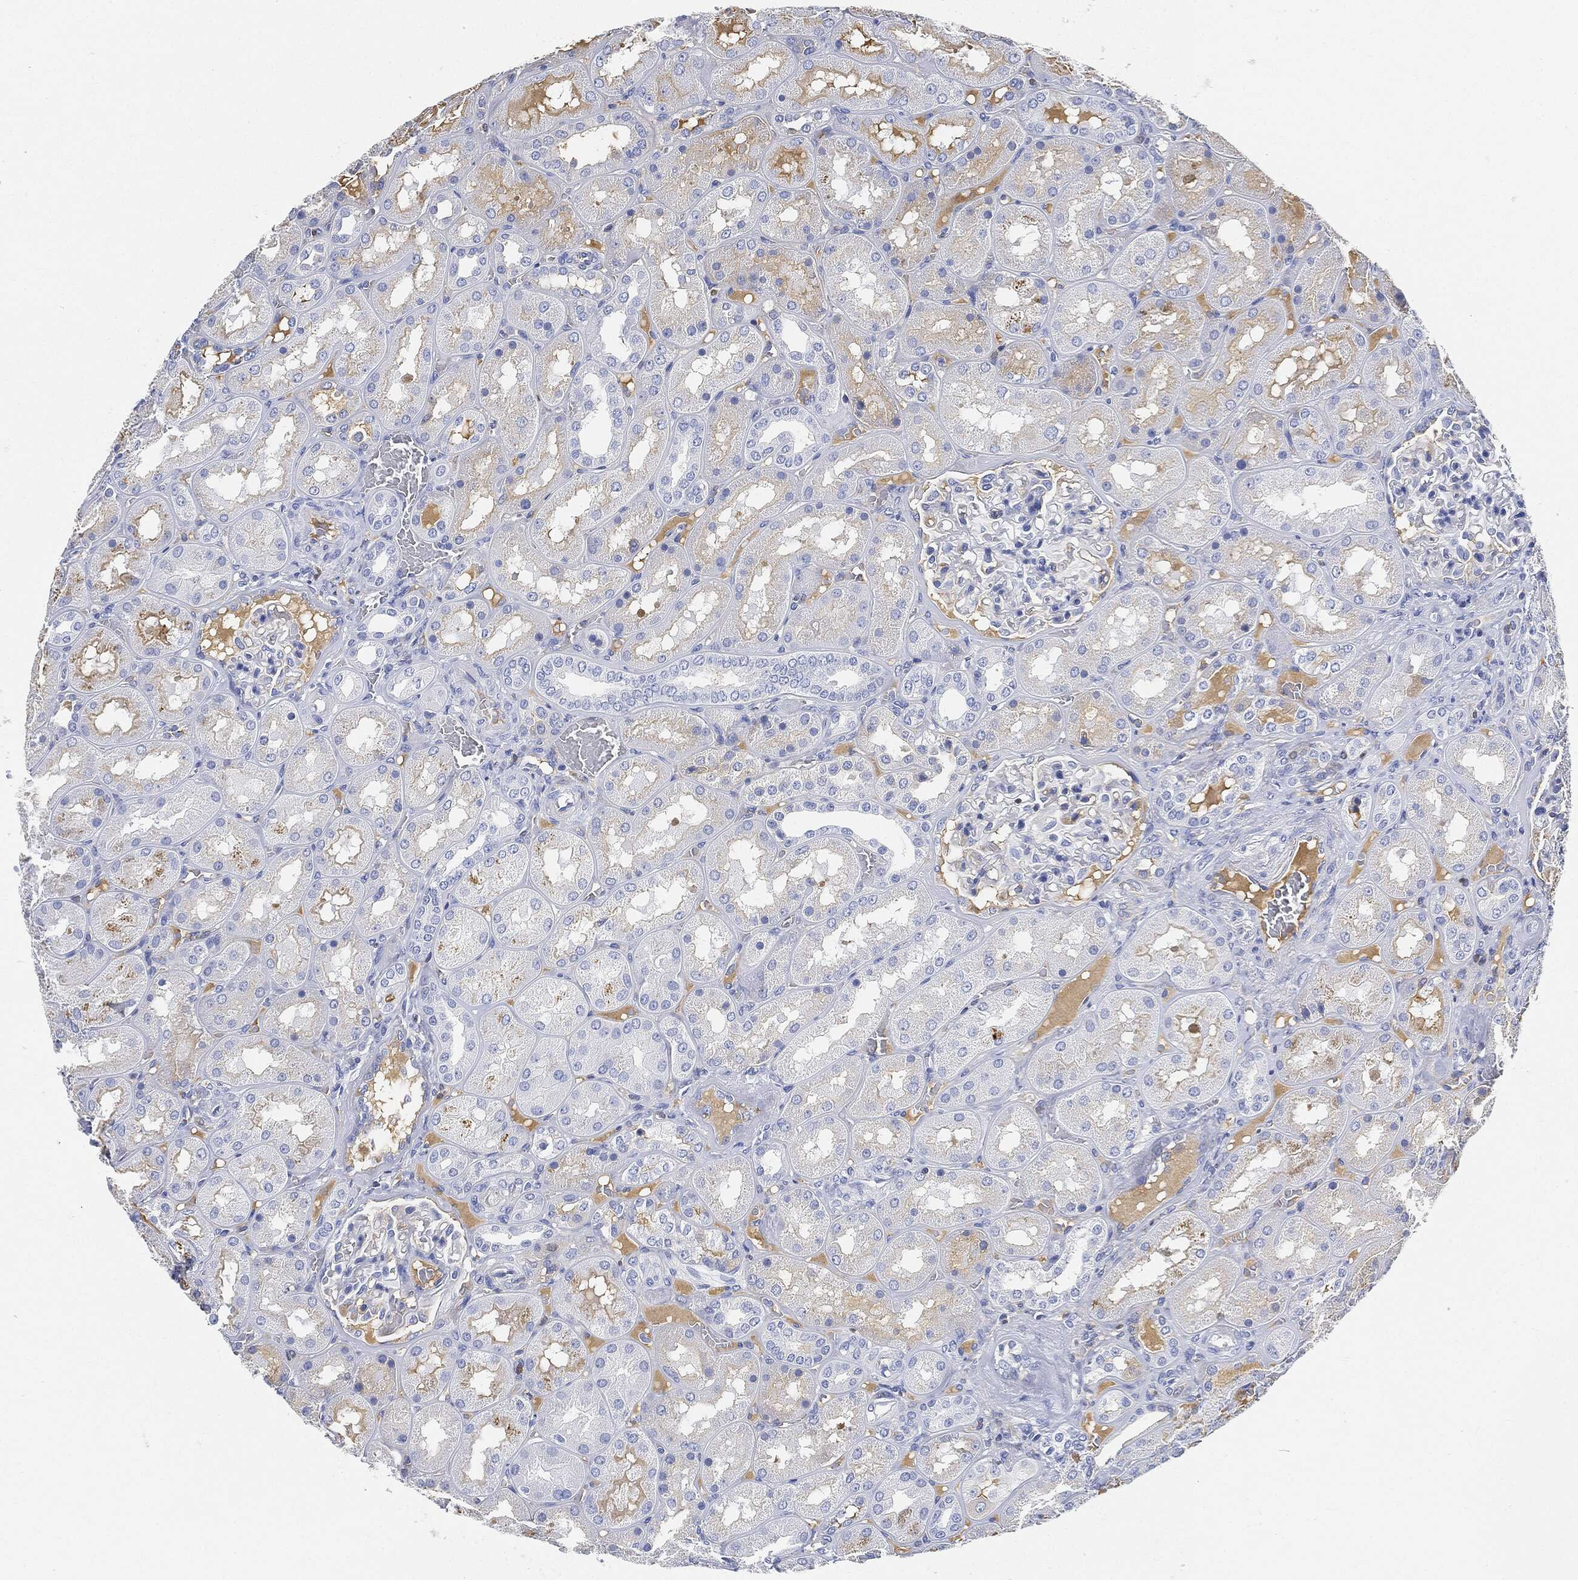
{"staining": {"intensity": "negative", "quantity": "none", "location": "none"}, "tissue": "kidney", "cell_type": "Cells in glomeruli", "image_type": "normal", "snomed": [{"axis": "morphology", "description": "Normal tissue, NOS"}, {"axis": "topography", "description": "Kidney"}], "caption": "A photomicrograph of kidney stained for a protein exhibits no brown staining in cells in glomeruli. The staining was performed using DAB (3,3'-diaminobenzidine) to visualize the protein expression in brown, while the nuclei were stained in blue with hematoxylin (Magnification: 20x).", "gene": "IGLV6", "patient": {"sex": "male", "age": 73}}